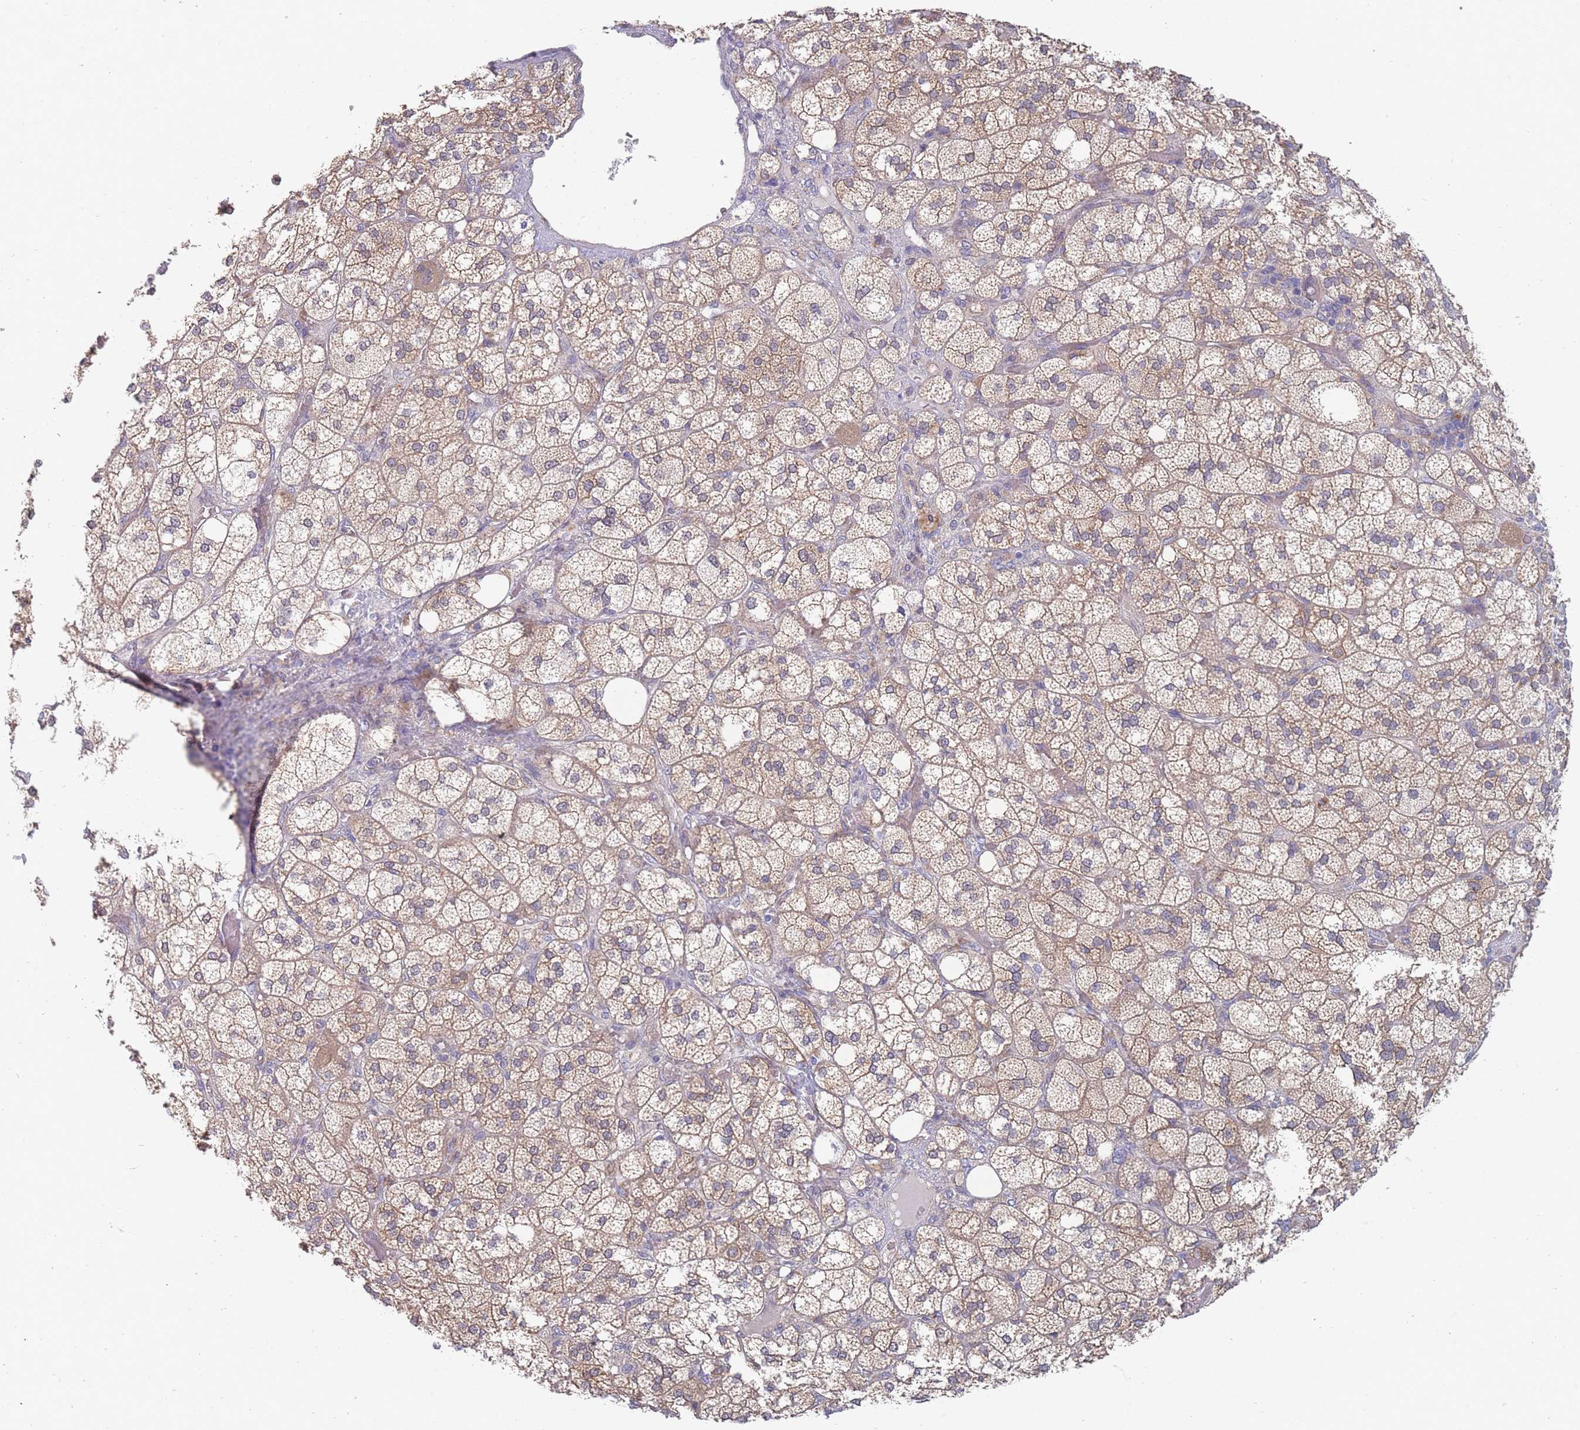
{"staining": {"intensity": "moderate", "quantity": "25%-75%", "location": "cytoplasmic/membranous"}, "tissue": "adrenal gland", "cell_type": "Glandular cells", "image_type": "normal", "snomed": [{"axis": "morphology", "description": "Normal tissue, NOS"}, {"axis": "topography", "description": "Adrenal gland"}], "caption": "This photomicrograph exhibits benign adrenal gland stained with immunohistochemistry (IHC) to label a protein in brown. The cytoplasmic/membranous of glandular cells show moderate positivity for the protein. Nuclei are counter-stained blue.", "gene": "NUB1", "patient": {"sex": "male", "age": 61}}